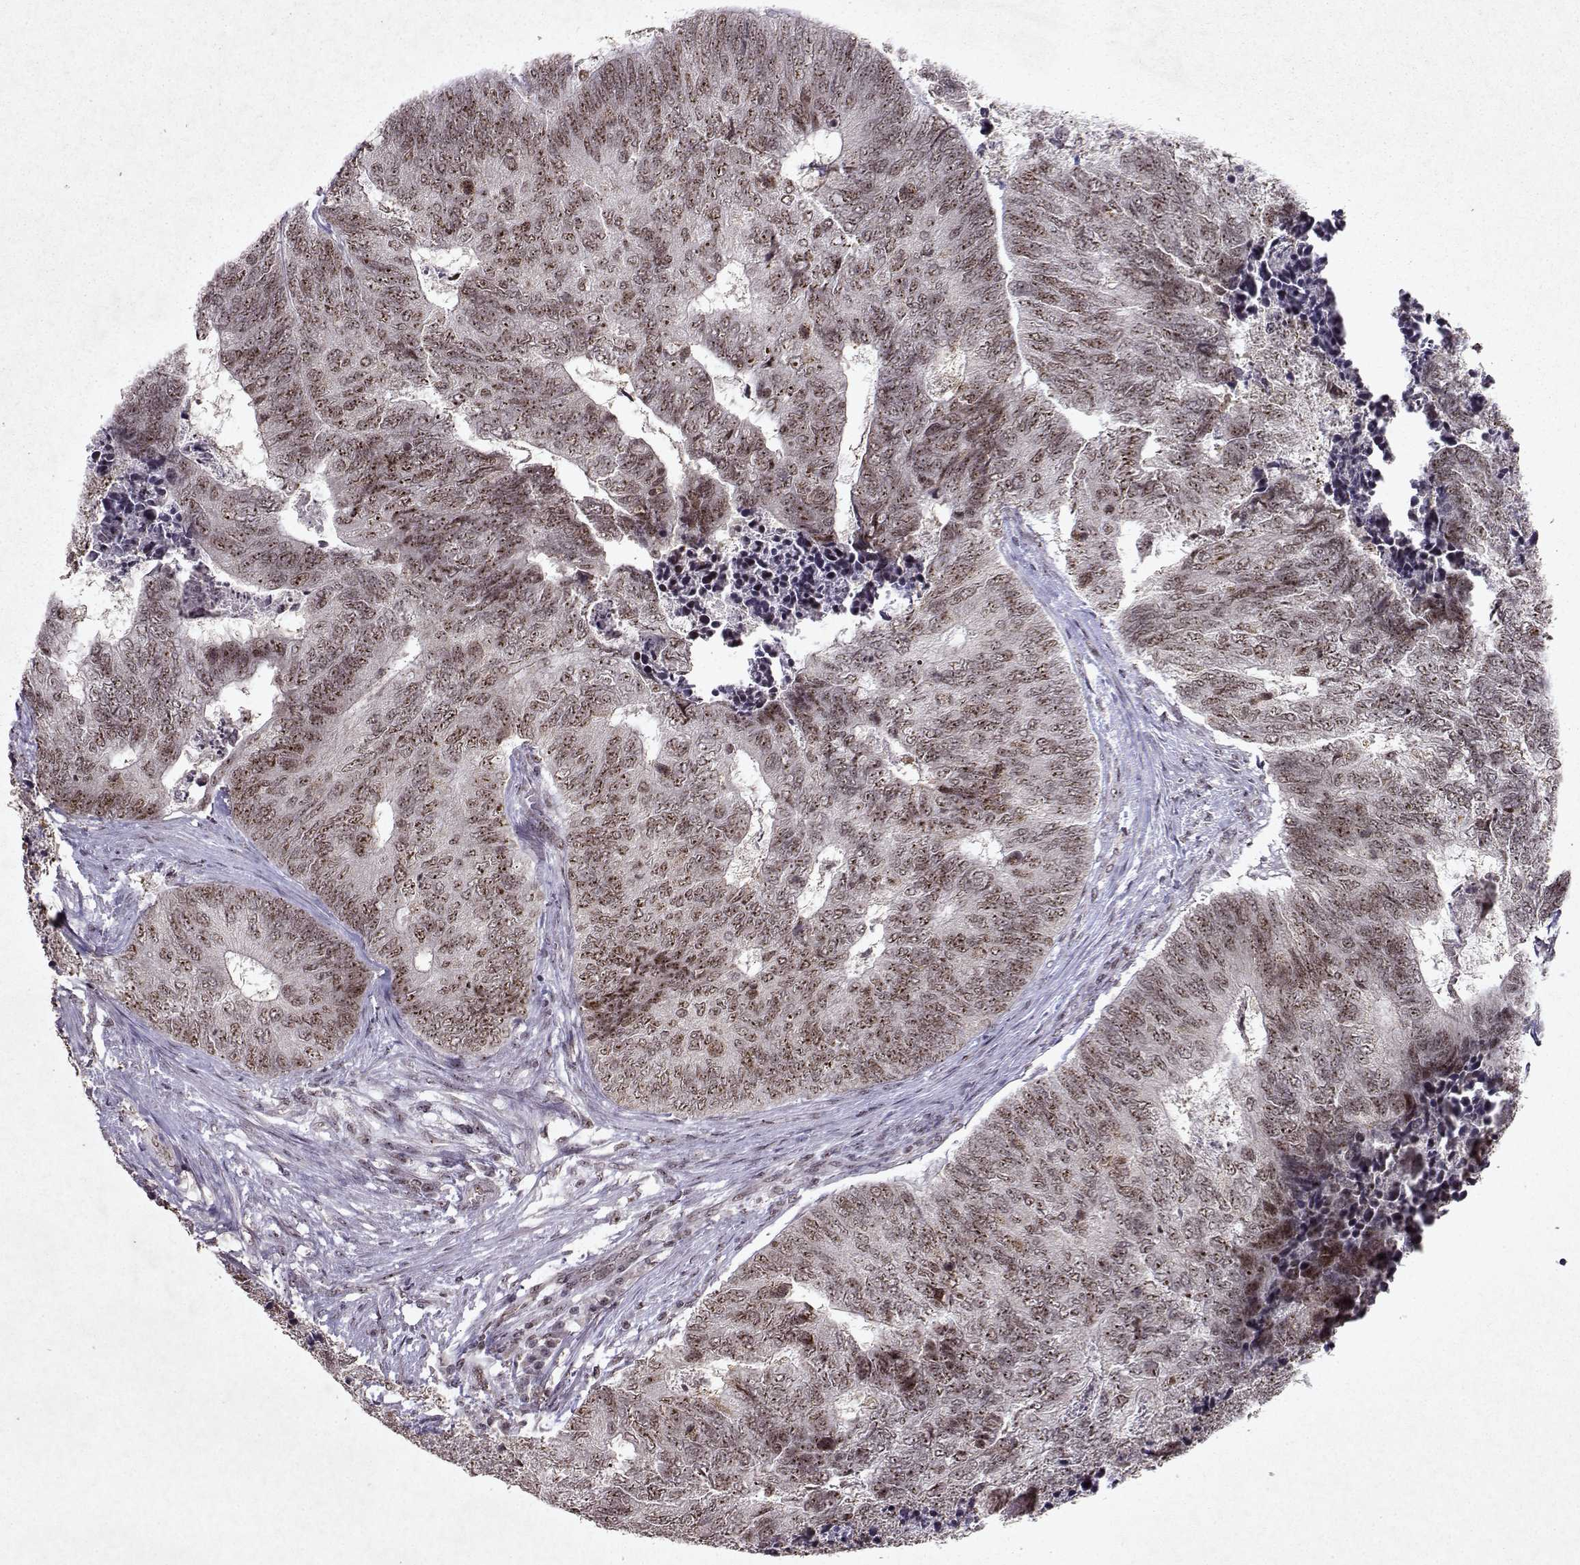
{"staining": {"intensity": "weak", "quantity": ">75%", "location": "nuclear"}, "tissue": "colorectal cancer", "cell_type": "Tumor cells", "image_type": "cancer", "snomed": [{"axis": "morphology", "description": "Adenocarcinoma, NOS"}, {"axis": "topography", "description": "Colon"}], "caption": "Weak nuclear protein expression is seen in approximately >75% of tumor cells in adenocarcinoma (colorectal).", "gene": "DDX56", "patient": {"sex": "female", "age": 67}}